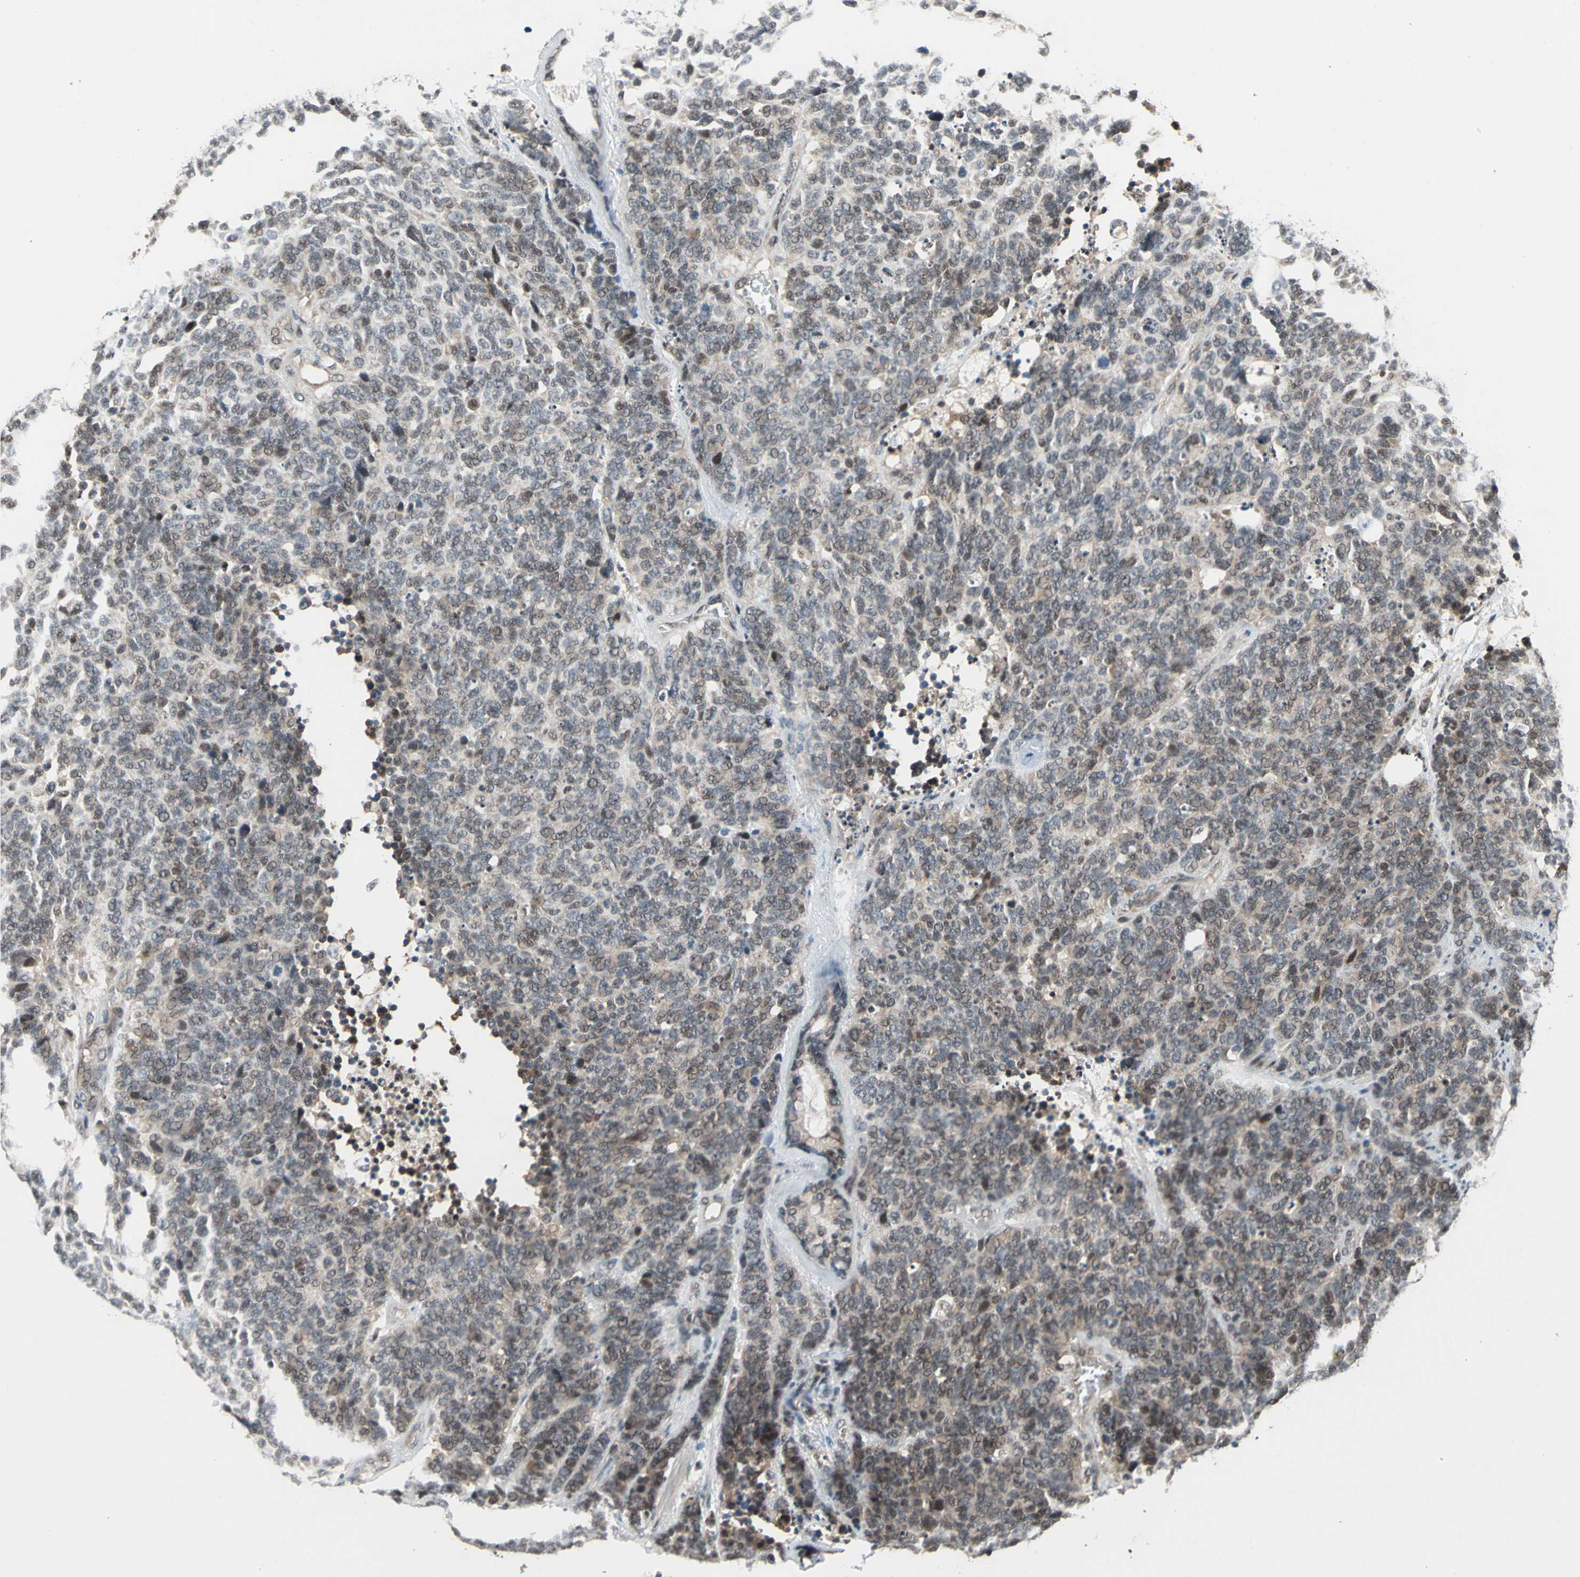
{"staining": {"intensity": "weak", "quantity": ">75%", "location": "cytoplasmic/membranous,nuclear"}, "tissue": "lung cancer", "cell_type": "Tumor cells", "image_type": "cancer", "snomed": [{"axis": "morphology", "description": "Neoplasm, malignant, NOS"}, {"axis": "topography", "description": "Lung"}], "caption": "Human neoplasm (malignant) (lung) stained with a protein marker exhibits weak staining in tumor cells.", "gene": "COPS5", "patient": {"sex": "female", "age": 58}}